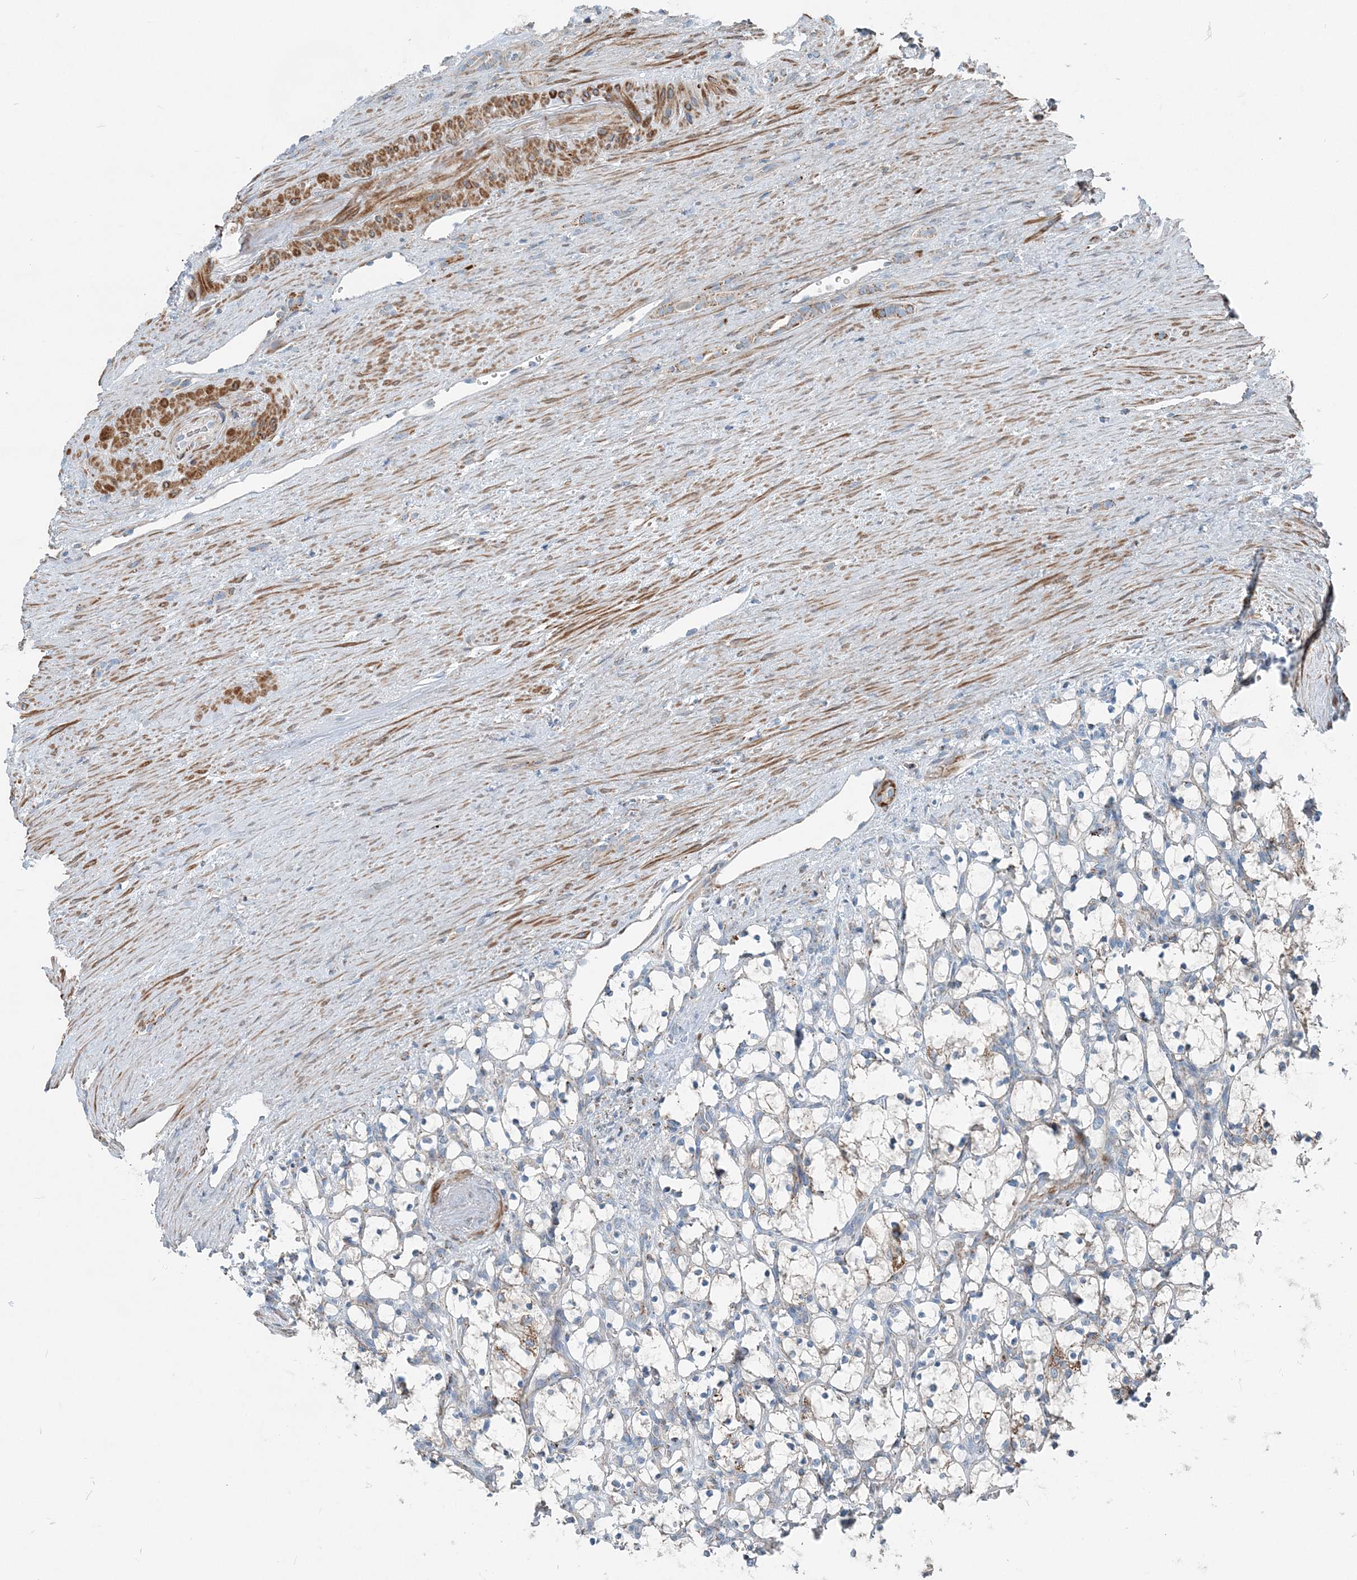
{"staining": {"intensity": "weak", "quantity": "<25%", "location": "cytoplasmic/membranous"}, "tissue": "renal cancer", "cell_type": "Tumor cells", "image_type": "cancer", "snomed": [{"axis": "morphology", "description": "Adenocarcinoma, NOS"}, {"axis": "topography", "description": "Kidney"}], "caption": "Immunohistochemistry (IHC) photomicrograph of neoplastic tissue: renal adenocarcinoma stained with DAB (3,3'-diaminobenzidine) reveals no significant protein staining in tumor cells.", "gene": "INTU", "patient": {"sex": "female", "age": 69}}